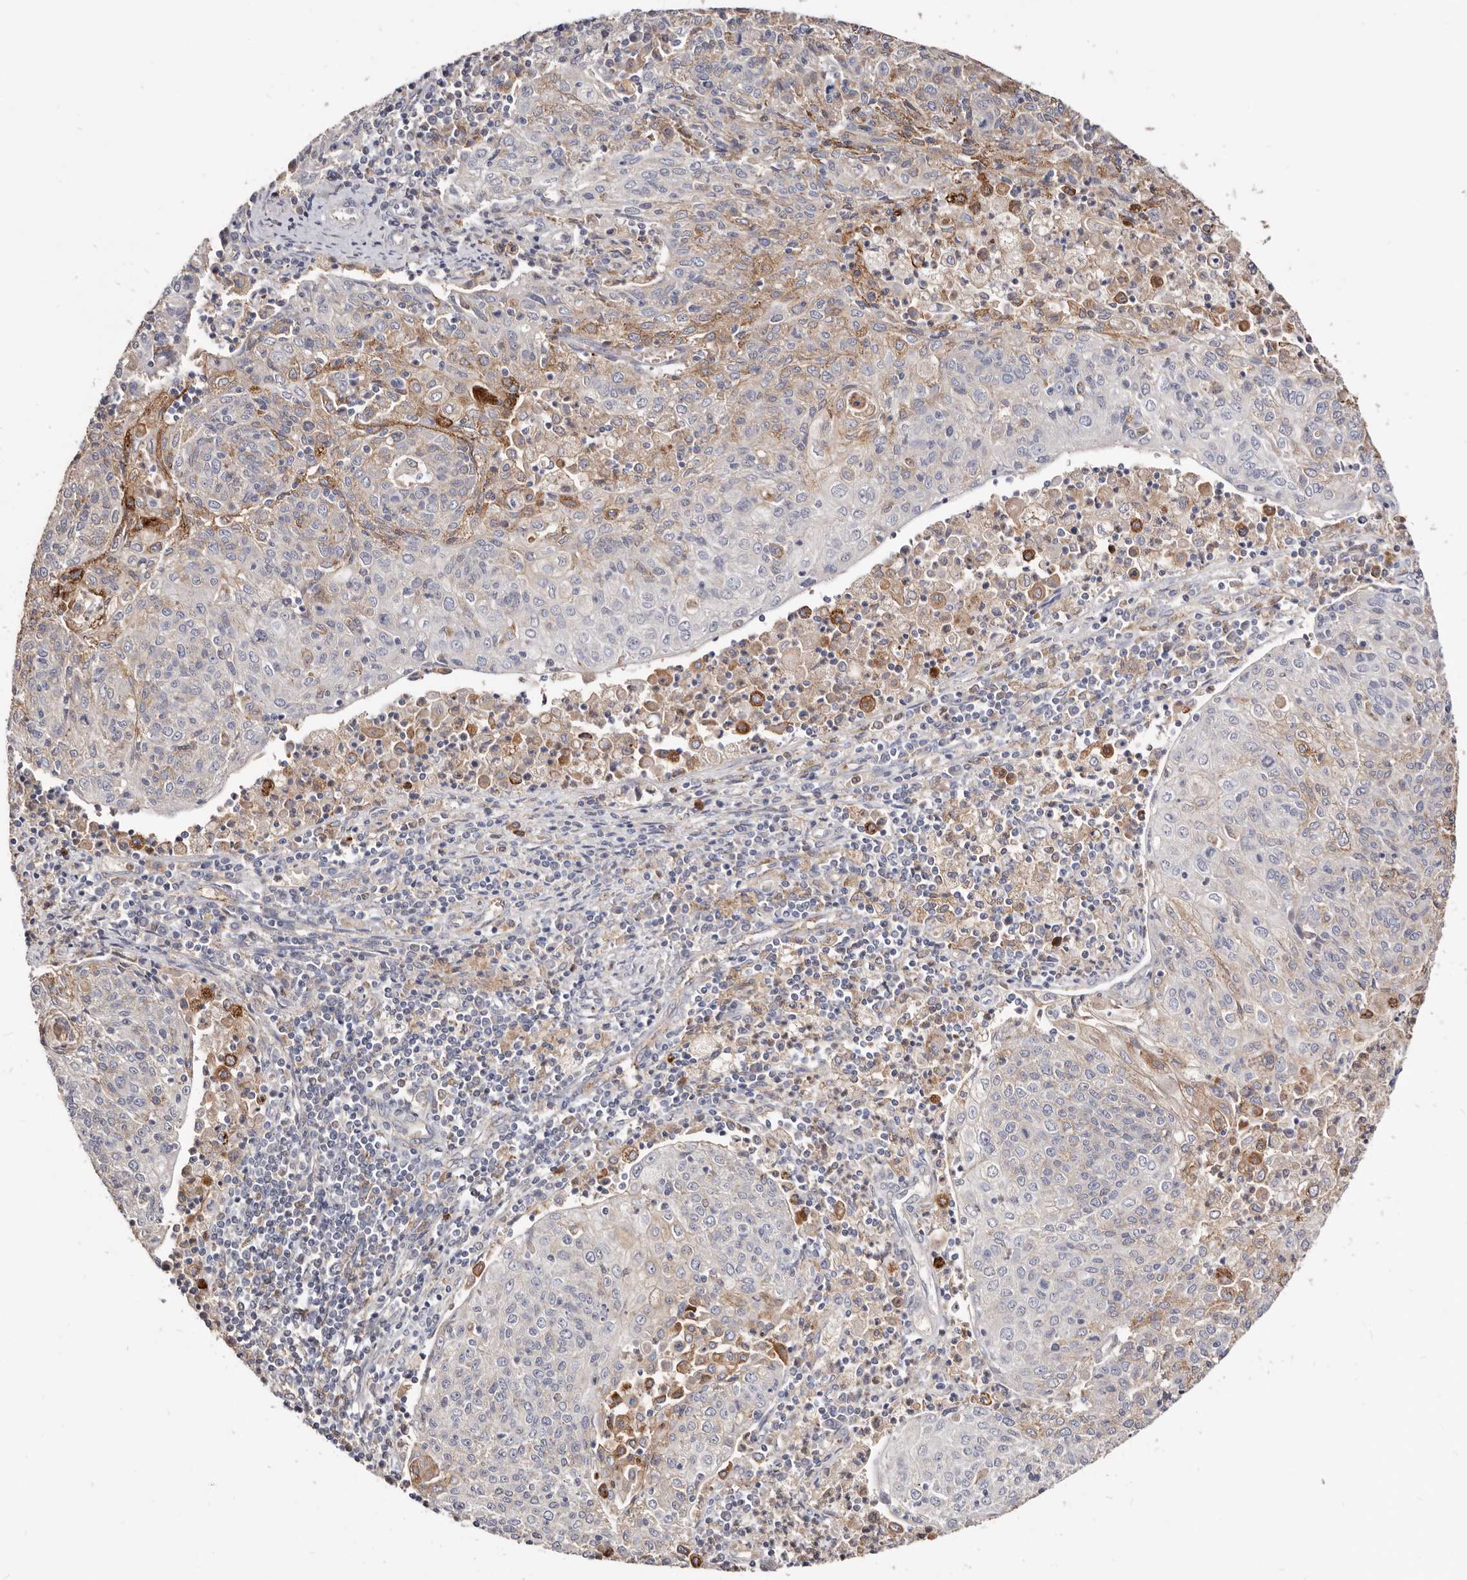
{"staining": {"intensity": "moderate", "quantity": "<25%", "location": "cytoplasmic/membranous"}, "tissue": "cervical cancer", "cell_type": "Tumor cells", "image_type": "cancer", "snomed": [{"axis": "morphology", "description": "Squamous cell carcinoma, NOS"}, {"axis": "topography", "description": "Cervix"}], "caption": "Immunohistochemical staining of cervical cancer (squamous cell carcinoma) reveals low levels of moderate cytoplasmic/membranous protein staining in about <25% of tumor cells.", "gene": "LRRC25", "patient": {"sex": "female", "age": 48}}